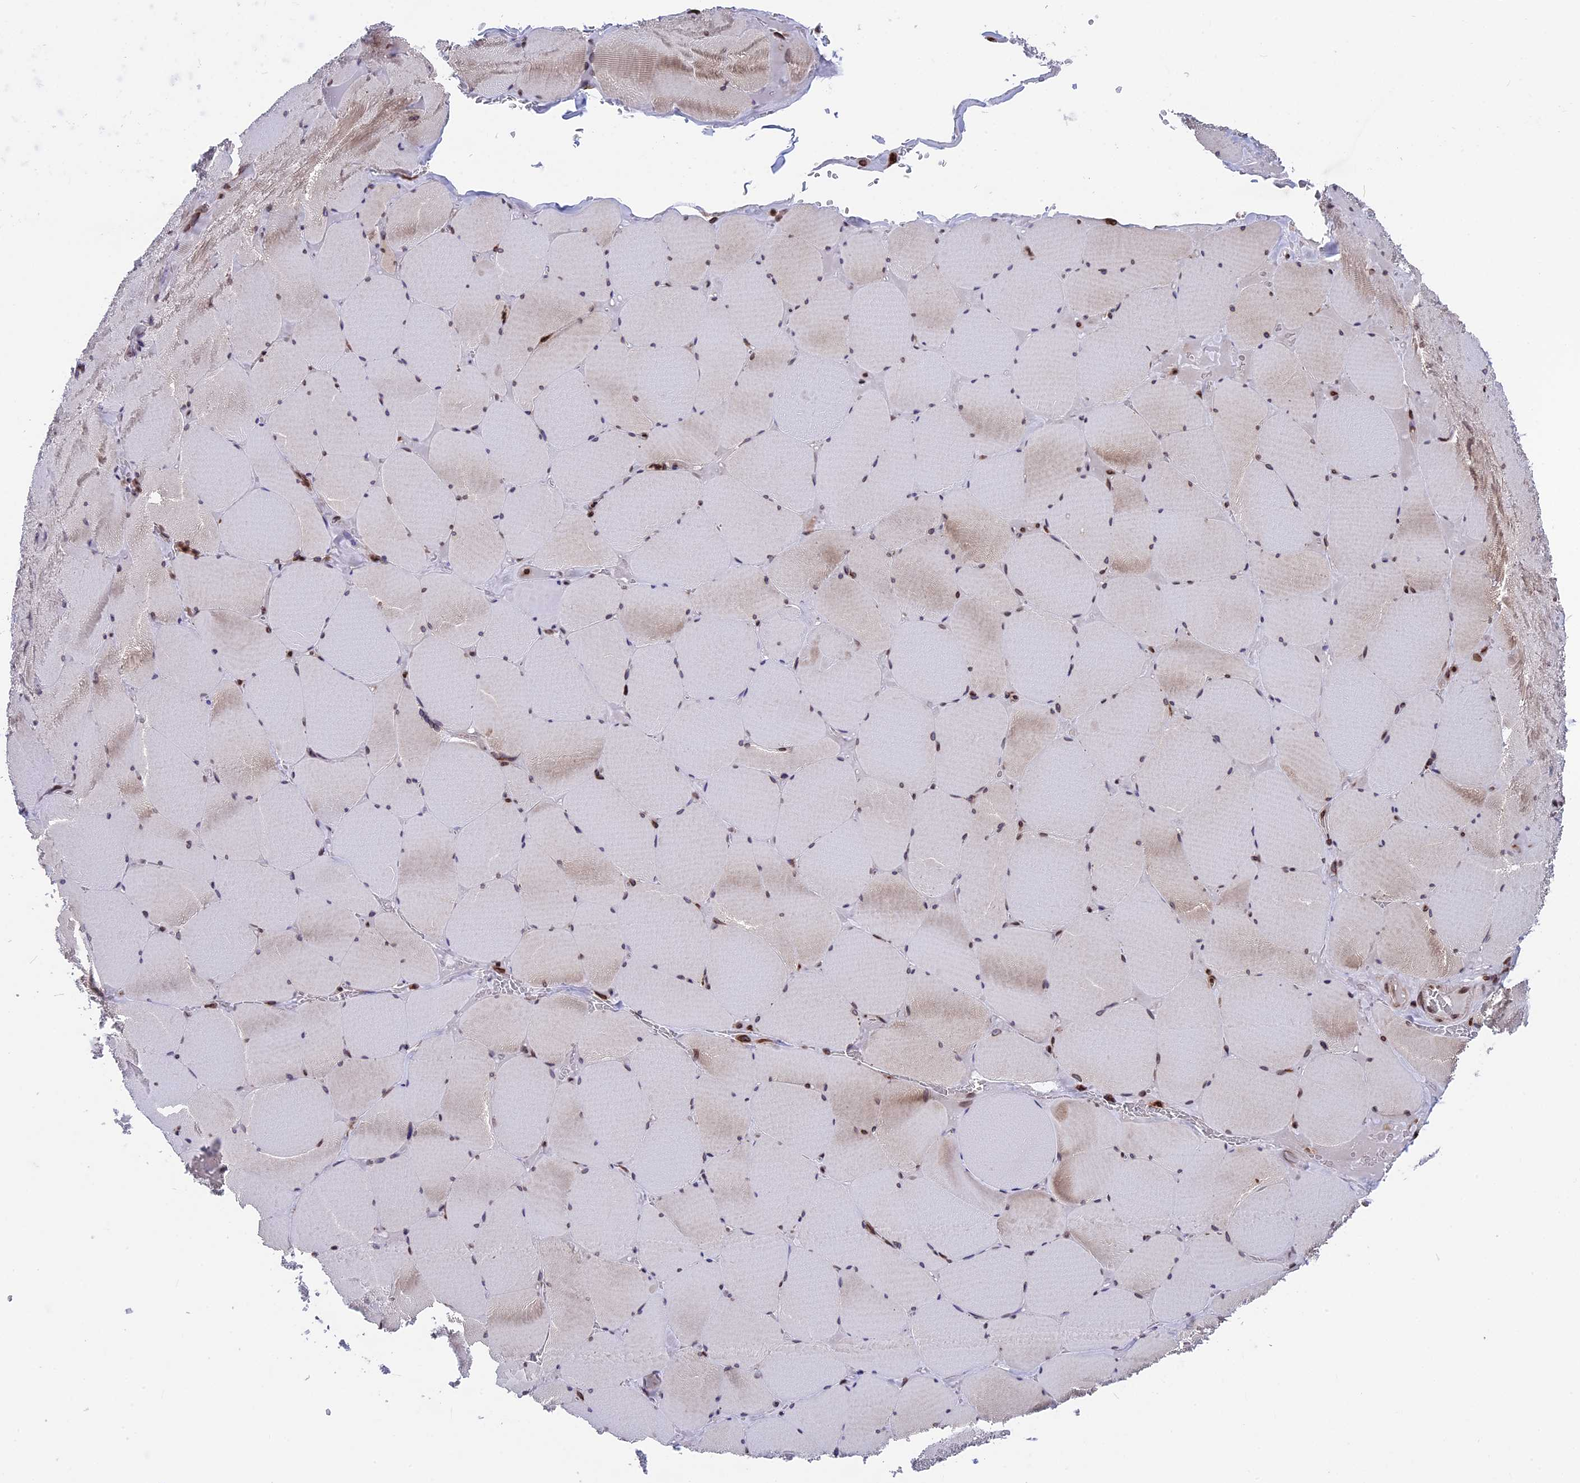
{"staining": {"intensity": "weak", "quantity": "25%-75%", "location": "cytoplasmic/membranous,nuclear"}, "tissue": "skeletal muscle", "cell_type": "Myocytes", "image_type": "normal", "snomed": [{"axis": "morphology", "description": "Normal tissue, NOS"}, {"axis": "topography", "description": "Skeletal muscle"}, {"axis": "topography", "description": "Head-Neck"}], "caption": "Immunohistochemistry (IHC) (DAB) staining of unremarkable human skeletal muscle demonstrates weak cytoplasmic/membranous,nuclear protein staining in about 25%-75% of myocytes. (IHC, brightfield microscopy, high magnification).", "gene": "PTCHD4", "patient": {"sex": "male", "age": 66}}